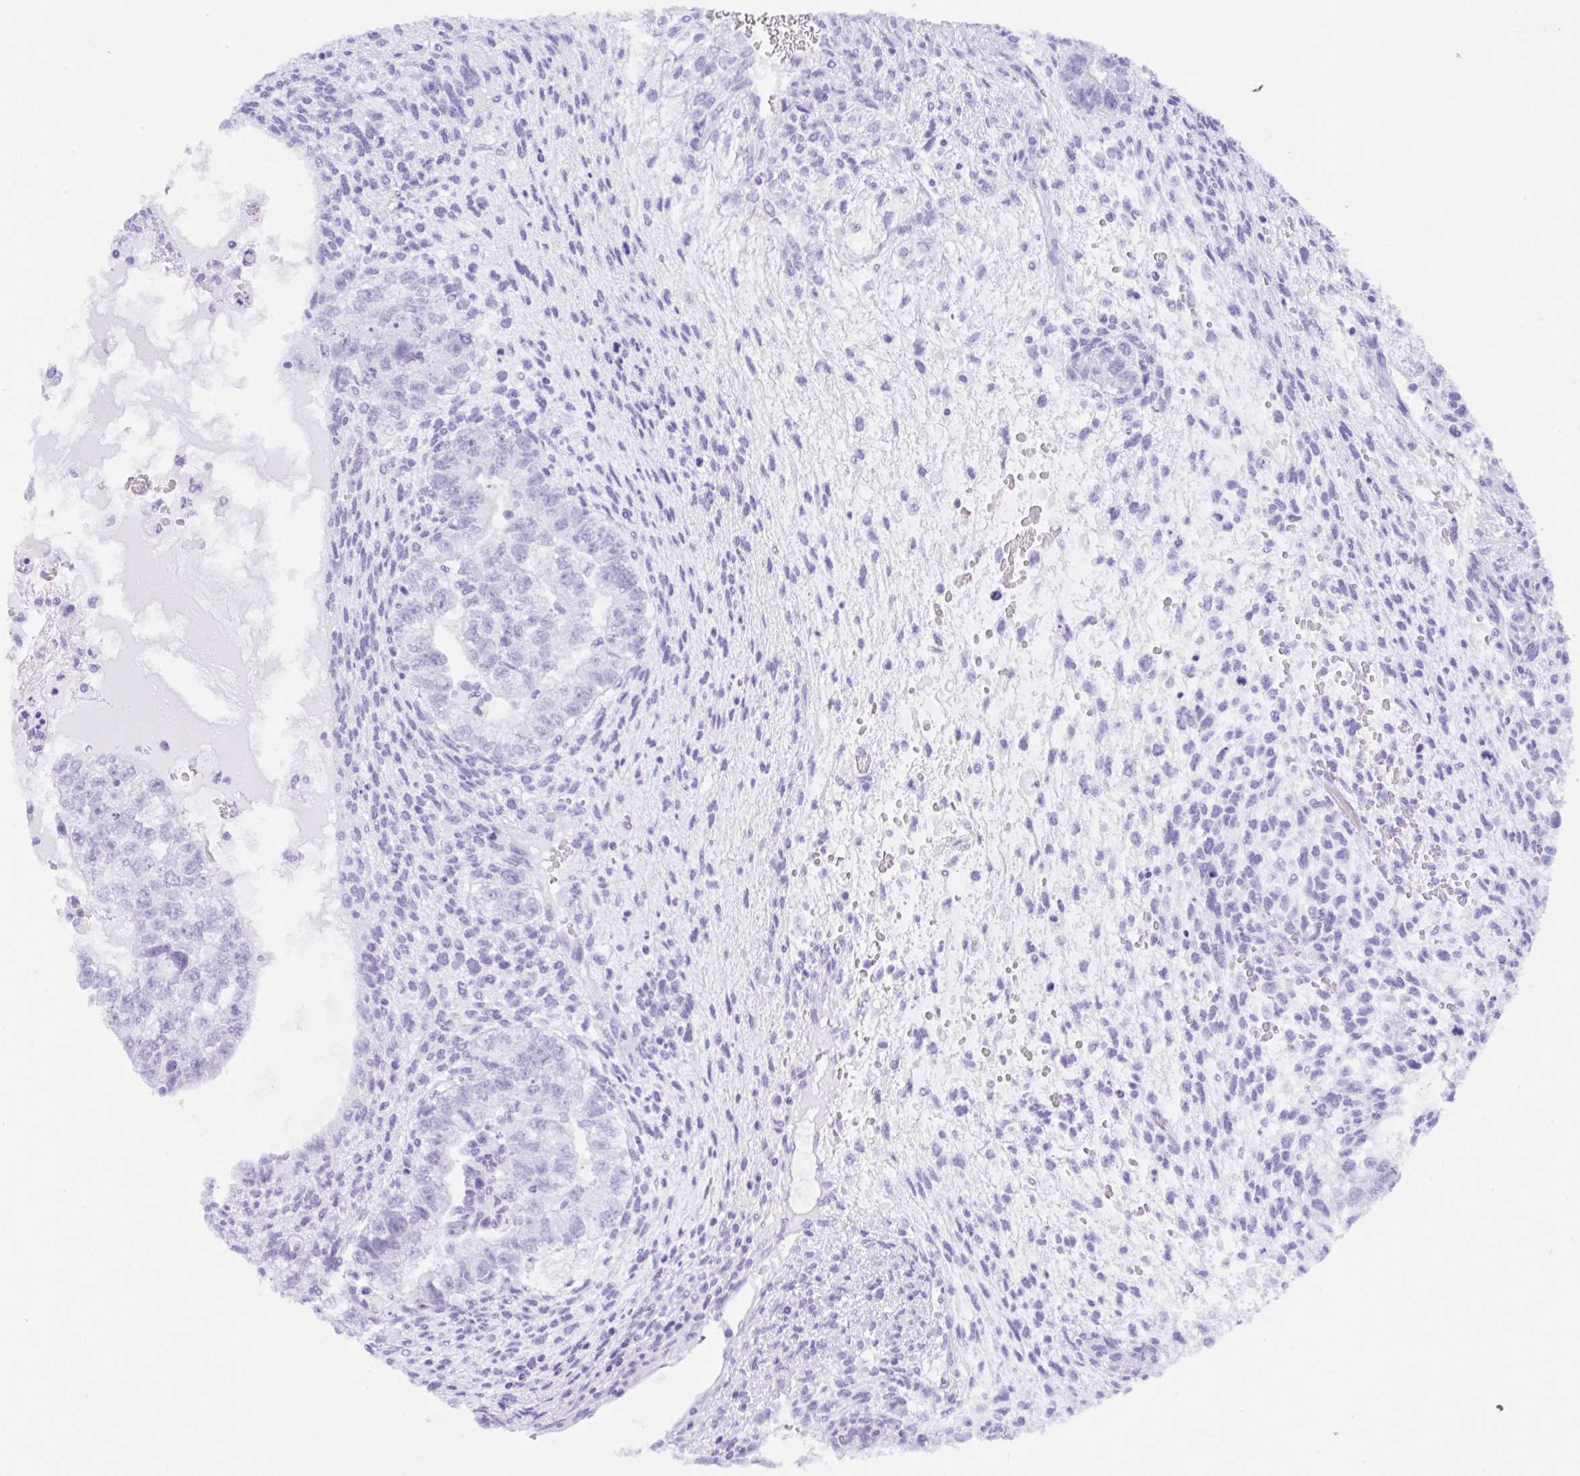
{"staining": {"intensity": "negative", "quantity": "none", "location": "none"}, "tissue": "testis cancer", "cell_type": "Tumor cells", "image_type": "cancer", "snomed": [{"axis": "morphology", "description": "Normal tissue, NOS"}, {"axis": "morphology", "description": "Carcinoma, Embryonal, NOS"}, {"axis": "topography", "description": "Testis"}], "caption": "Photomicrograph shows no protein expression in tumor cells of testis cancer tissue. (DAB immunohistochemistry with hematoxylin counter stain).", "gene": "CCDC12", "patient": {"sex": "male", "age": 36}}